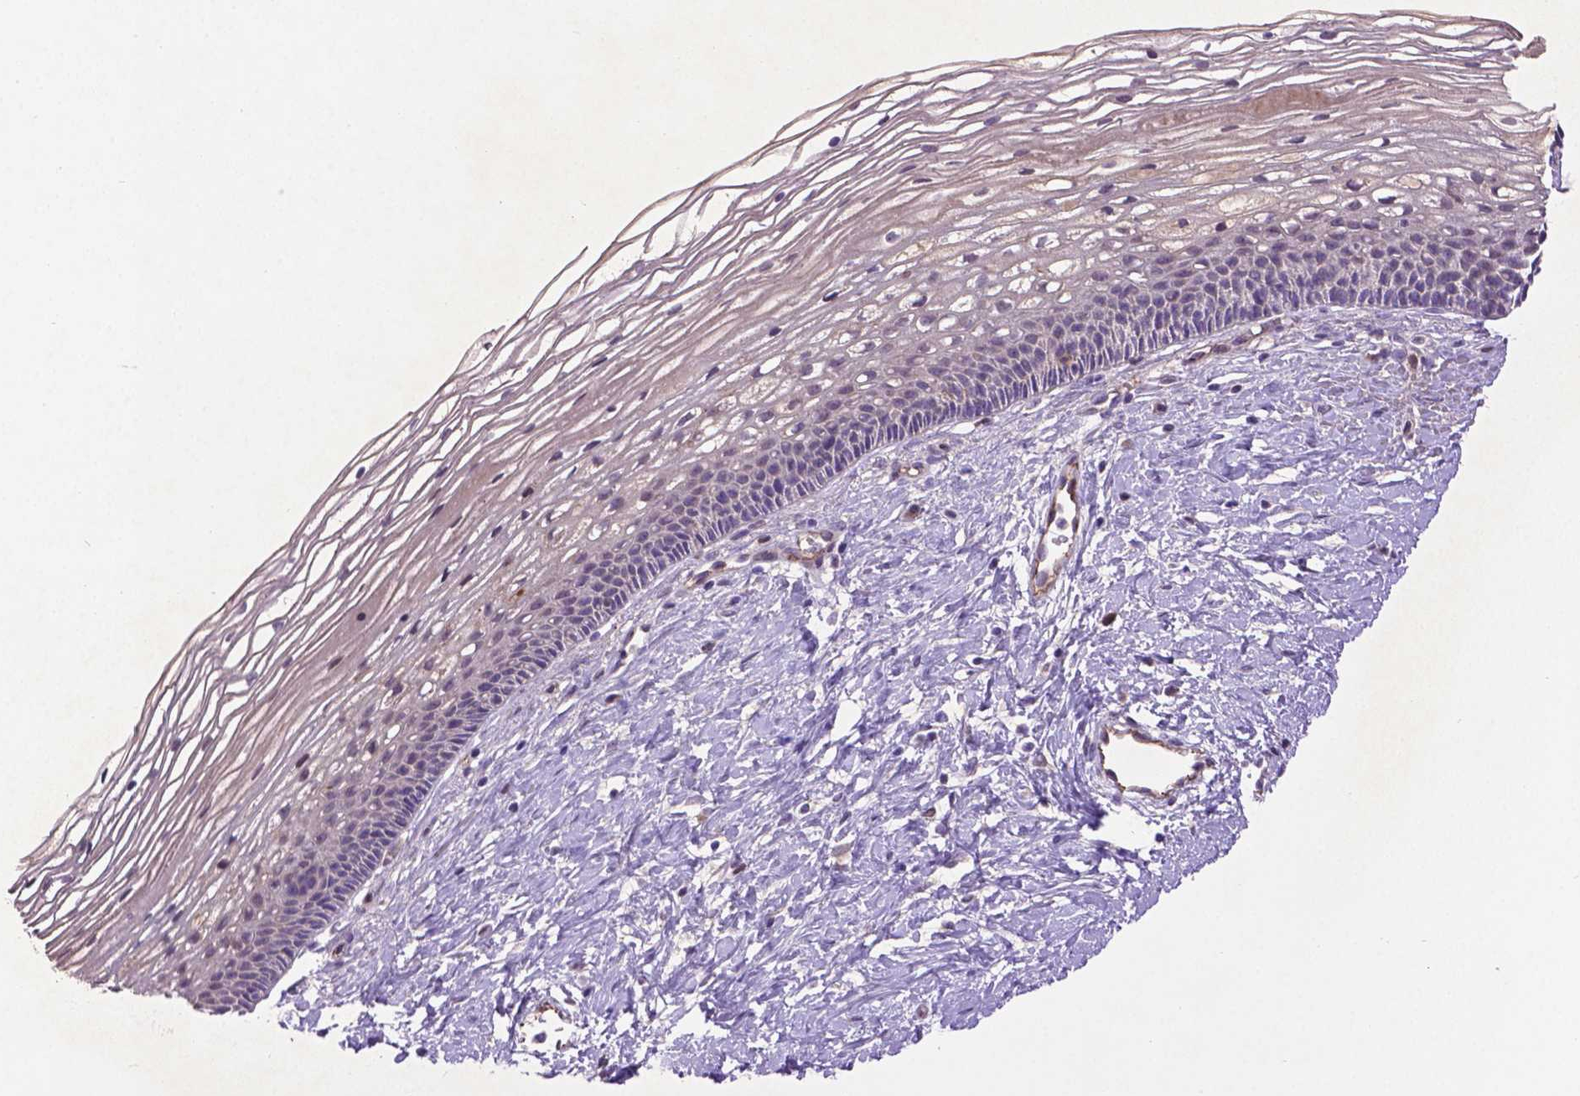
{"staining": {"intensity": "negative", "quantity": "none", "location": "none"}, "tissue": "cervix", "cell_type": "Glandular cells", "image_type": "normal", "snomed": [{"axis": "morphology", "description": "Normal tissue, NOS"}, {"axis": "topography", "description": "Cervix"}], "caption": "An immunohistochemistry (IHC) histopathology image of benign cervix is shown. There is no staining in glandular cells of cervix. (DAB (3,3'-diaminobenzidine) immunohistochemistry (IHC) visualized using brightfield microscopy, high magnification).", "gene": "CCER2", "patient": {"sex": "female", "age": 34}}